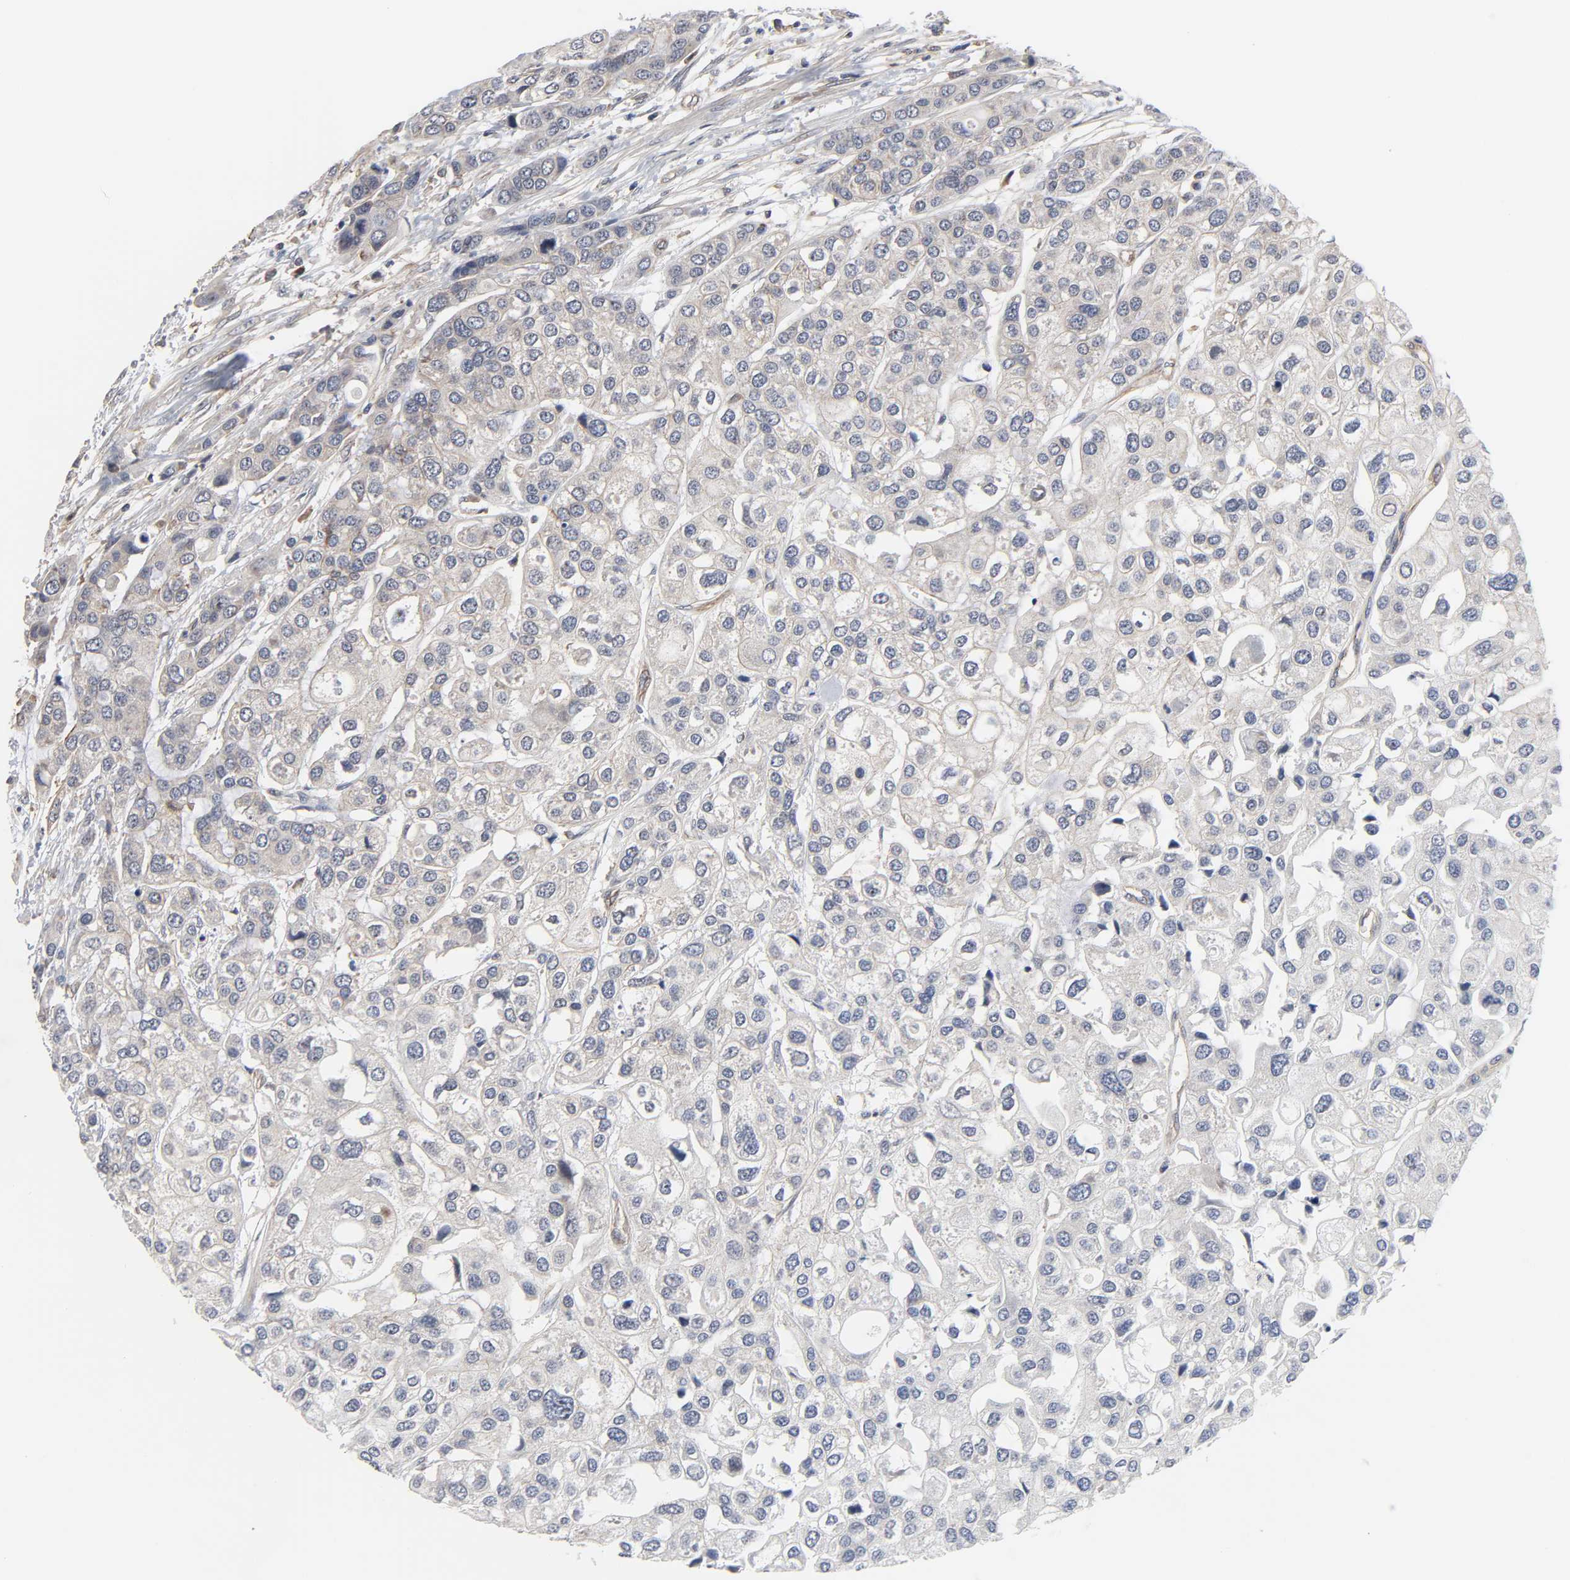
{"staining": {"intensity": "weak", "quantity": "<25%", "location": "cytoplasmic/membranous,nuclear"}, "tissue": "urothelial cancer", "cell_type": "Tumor cells", "image_type": "cancer", "snomed": [{"axis": "morphology", "description": "Urothelial carcinoma, High grade"}, {"axis": "topography", "description": "Urinary bladder"}], "caption": "Tumor cells show no significant protein expression in urothelial cancer. (DAB (3,3'-diaminobenzidine) IHC, high magnification).", "gene": "DDX10", "patient": {"sex": "female", "age": 64}}